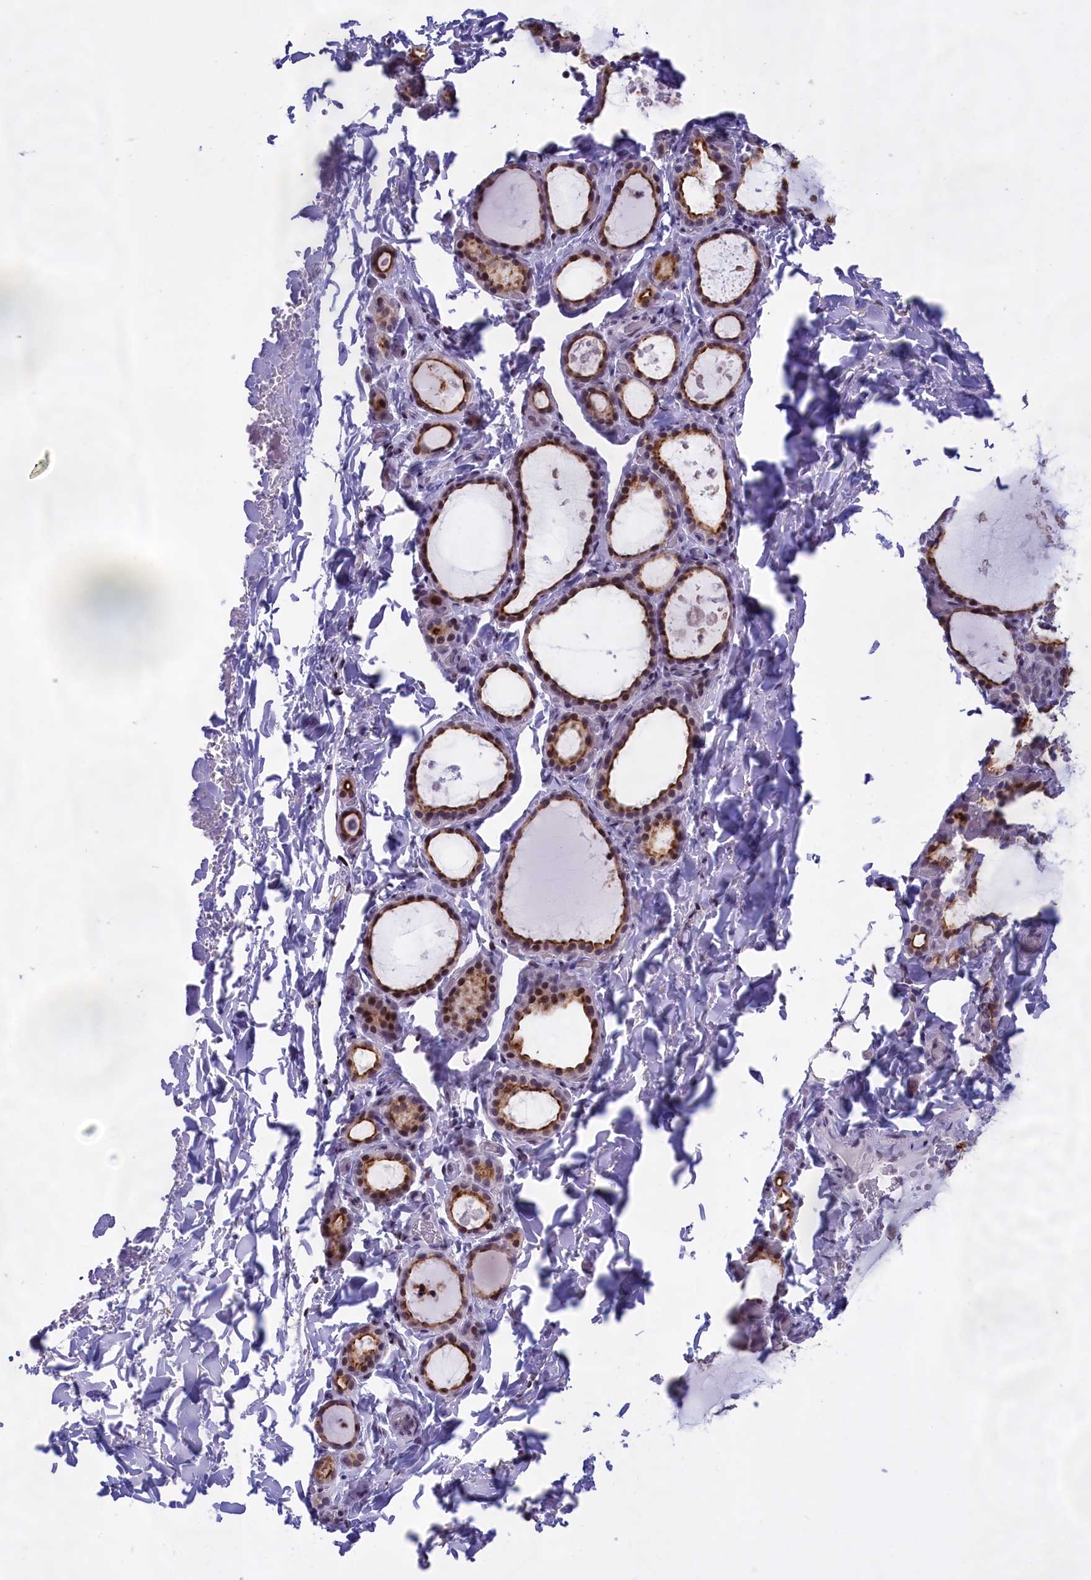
{"staining": {"intensity": "strong", "quantity": ">75%", "location": "cytoplasmic/membranous,nuclear"}, "tissue": "thyroid gland", "cell_type": "Glandular cells", "image_type": "normal", "snomed": [{"axis": "morphology", "description": "Normal tissue, NOS"}, {"axis": "topography", "description": "Thyroid gland"}], "caption": "The immunohistochemical stain highlights strong cytoplasmic/membranous,nuclear expression in glandular cells of normal thyroid gland.", "gene": "SPIRE2", "patient": {"sex": "female", "age": 44}}